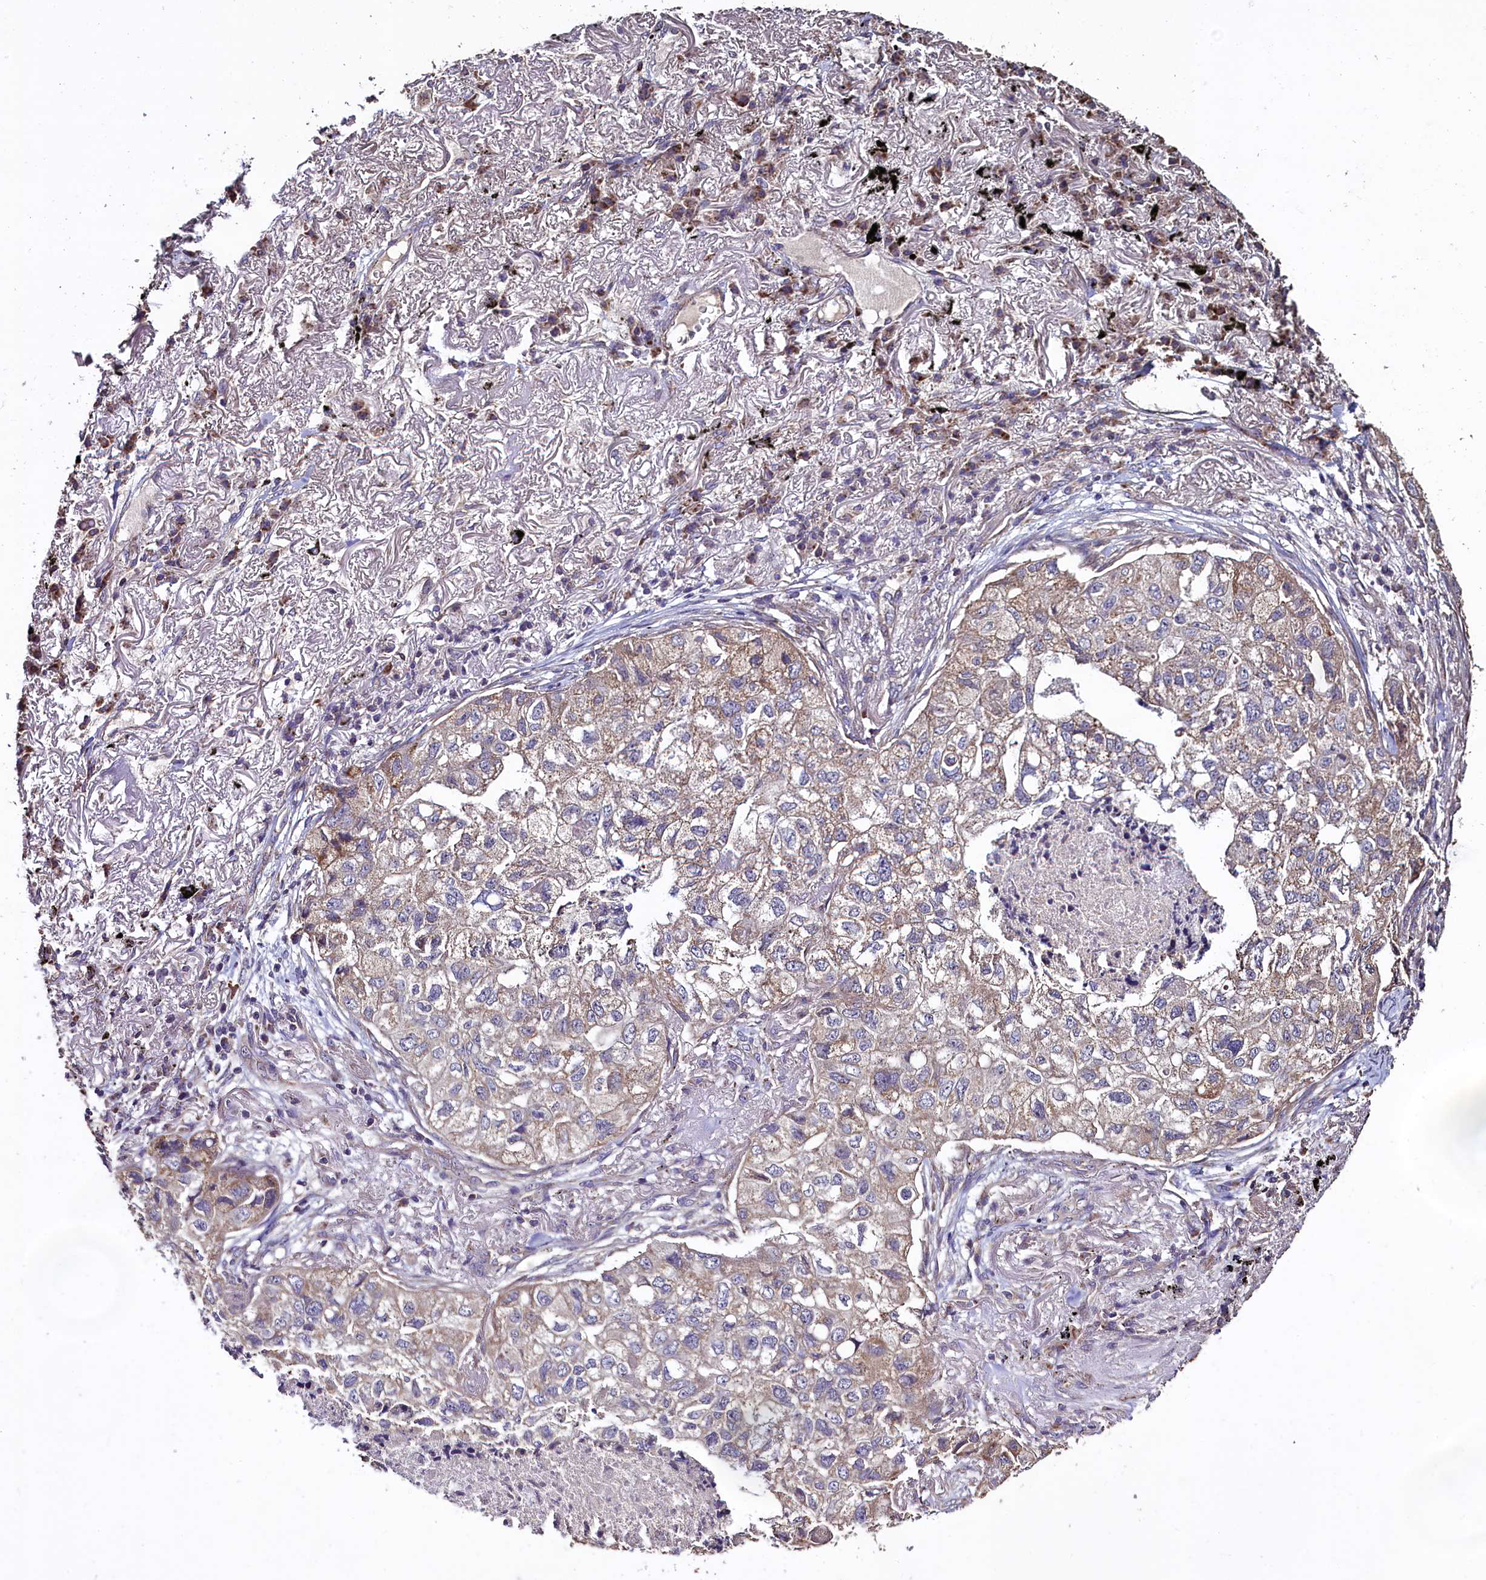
{"staining": {"intensity": "weak", "quantity": ">75%", "location": "cytoplasmic/membranous"}, "tissue": "lung cancer", "cell_type": "Tumor cells", "image_type": "cancer", "snomed": [{"axis": "morphology", "description": "Adenocarcinoma, NOS"}, {"axis": "topography", "description": "Lung"}], "caption": "Human lung adenocarcinoma stained with a brown dye demonstrates weak cytoplasmic/membranous positive staining in approximately >75% of tumor cells.", "gene": "COQ9", "patient": {"sex": "male", "age": 65}}